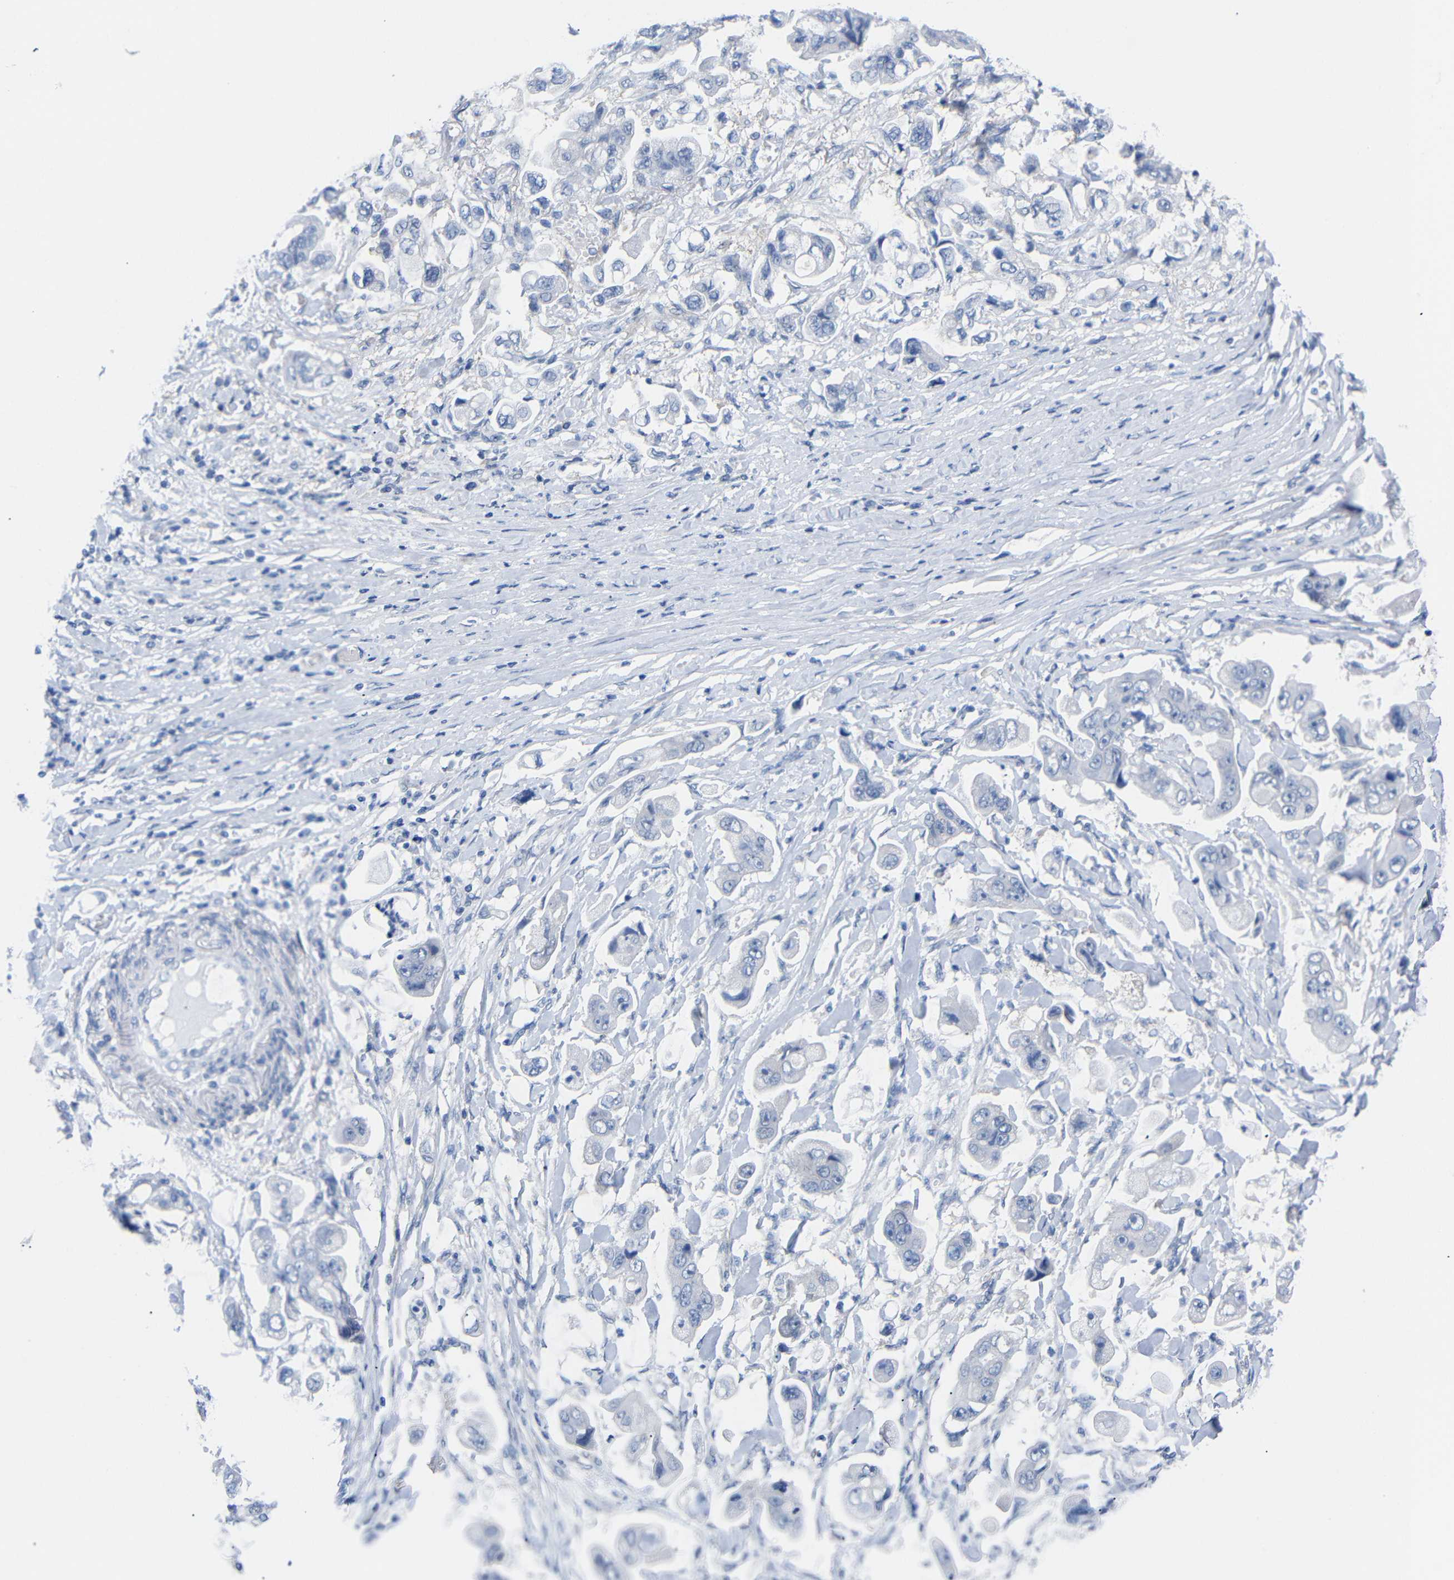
{"staining": {"intensity": "negative", "quantity": "none", "location": "none"}, "tissue": "stomach cancer", "cell_type": "Tumor cells", "image_type": "cancer", "snomed": [{"axis": "morphology", "description": "Adenocarcinoma, NOS"}, {"axis": "topography", "description": "Stomach"}], "caption": "IHC image of human adenocarcinoma (stomach) stained for a protein (brown), which displays no staining in tumor cells.", "gene": "PEBP1", "patient": {"sex": "male", "age": 62}}